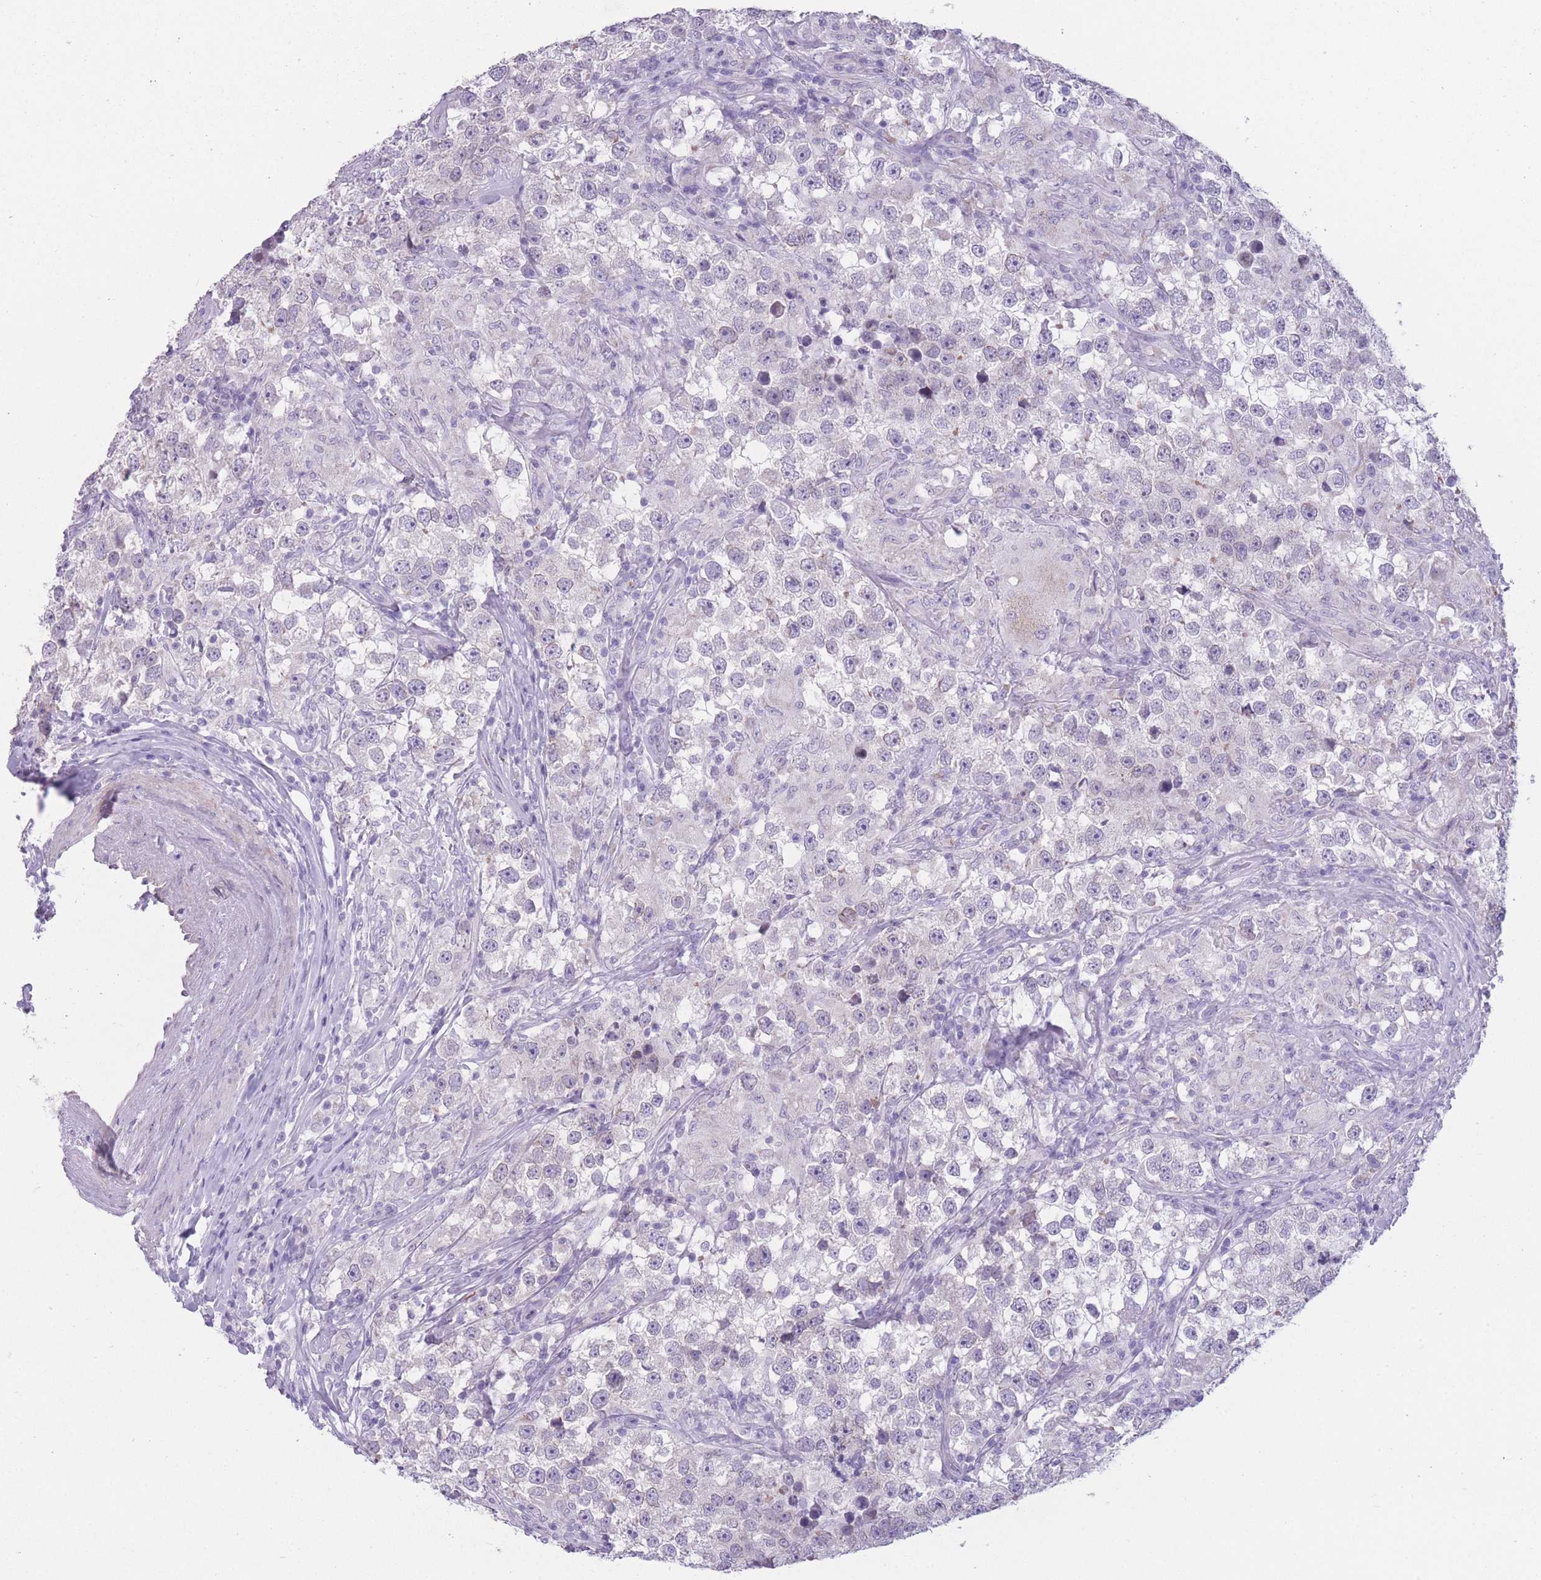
{"staining": {"intensity": "negative", "quantity": "none", "location": "none"}, "tissue": "testis cancer", "cell_type": "Tumor cells", "image_type": "cancer", "snomed": [{"axis": "morphology", "description": "Seminoma, NOS"}, {"axis": "topography", "description": "Testis"}], "caption": "Tumor cells are negative for brown protein staining in testis cancer.", "gene": "DCANP1", "patient": {"sex": "male", "age": 46}}